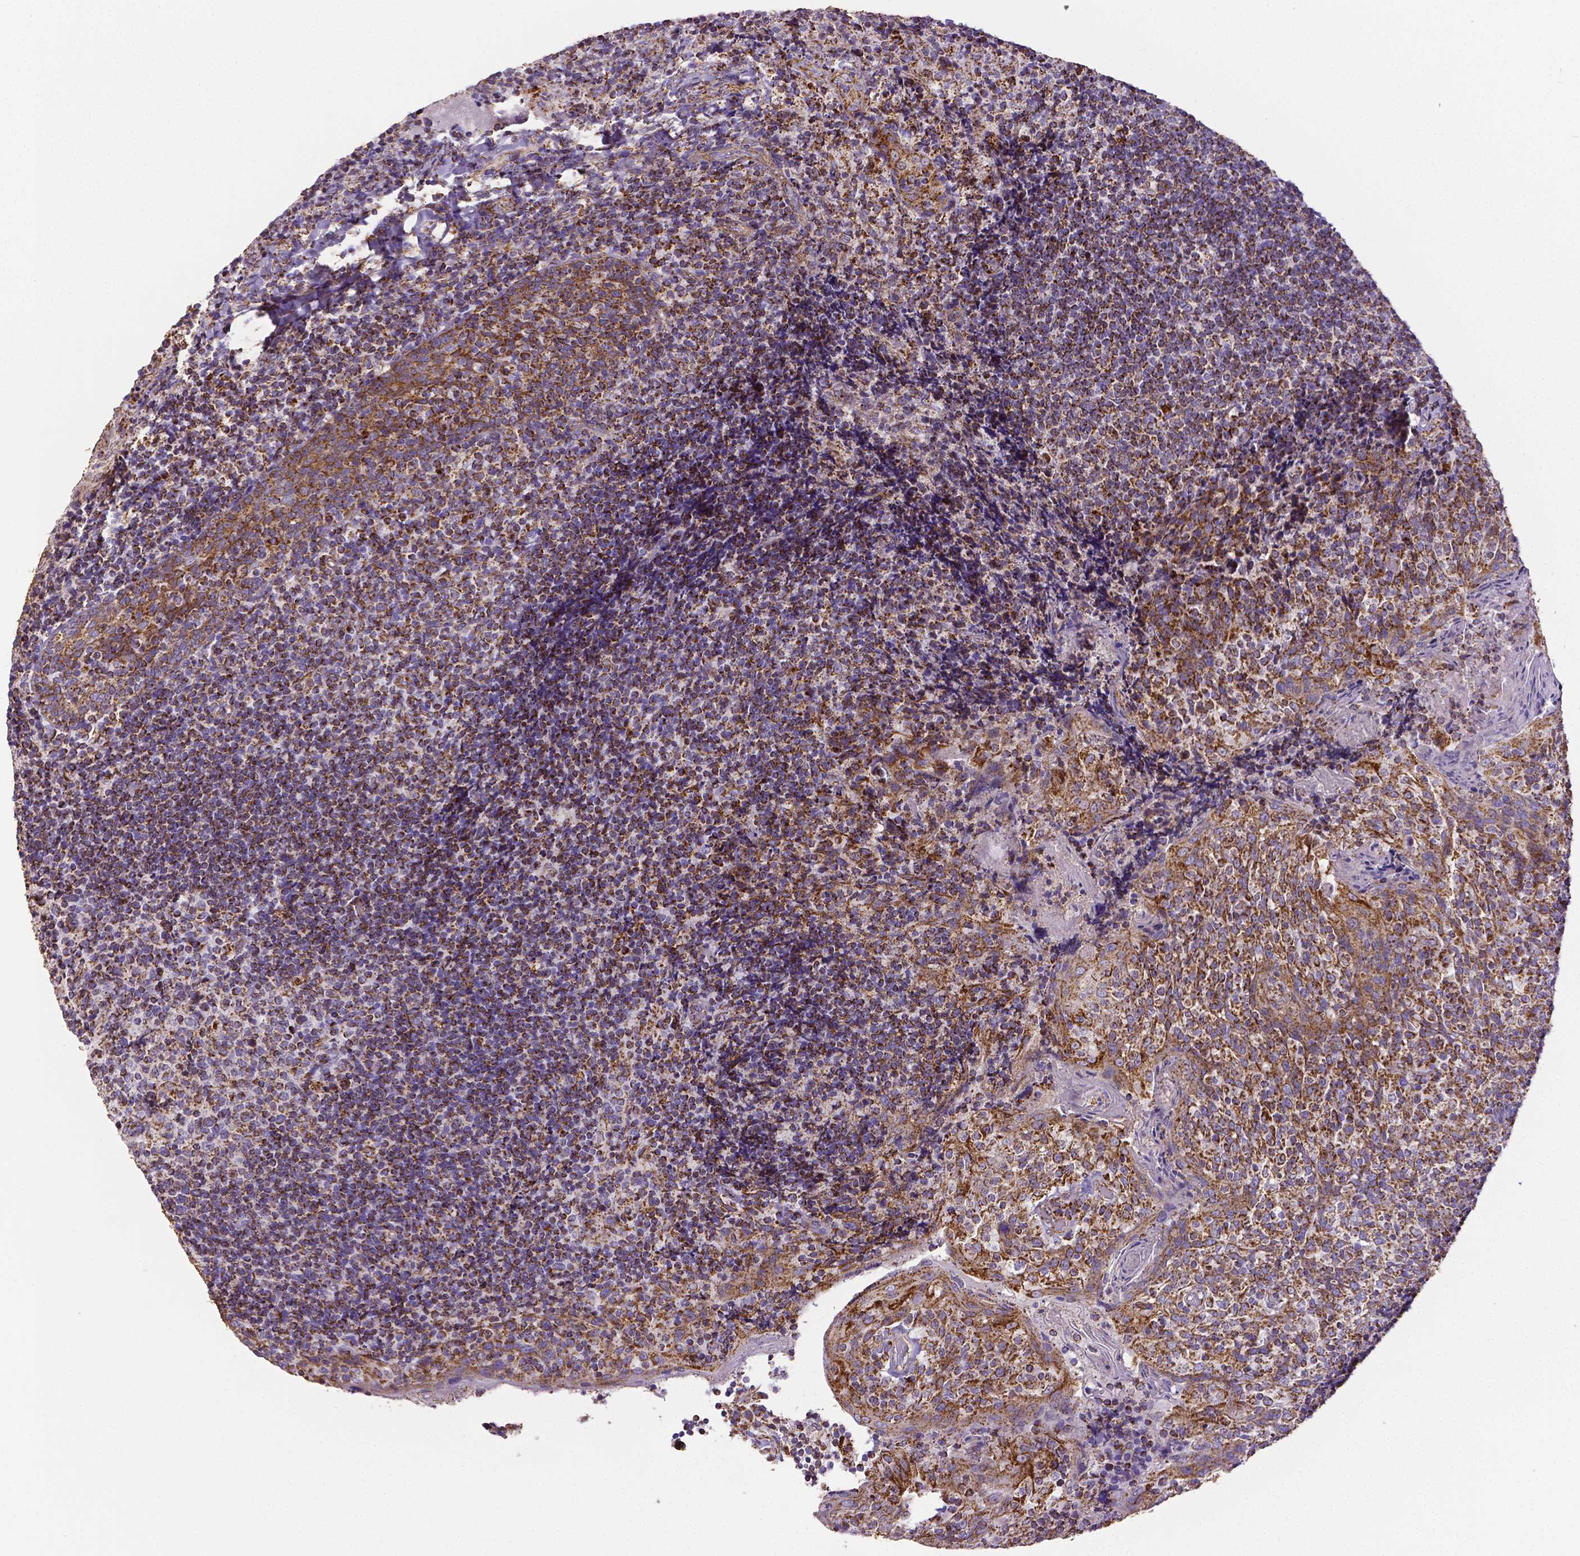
{"staining": {"intensity": "moderate", "quantity": ">75%", "location": "cytoplasmic/membranous"}, "tissue": "tonsil", "cell_type": "Germinal center cells", "image_type": "normal", "snomed": [{"axis": "morphology", "description": "Normal tissue, NOS"}, {"axis": "topography", "description": "Tonsil"}], "caption": "Tonsil stained for a protein displays moderate cytoplasmic/membranous positivity in germinal center cells. (brown staining indicates protein expression, while blue staining denotes nuclei).", "gene": "MACC1", "patient": {"sex": "female", "age": 10}}